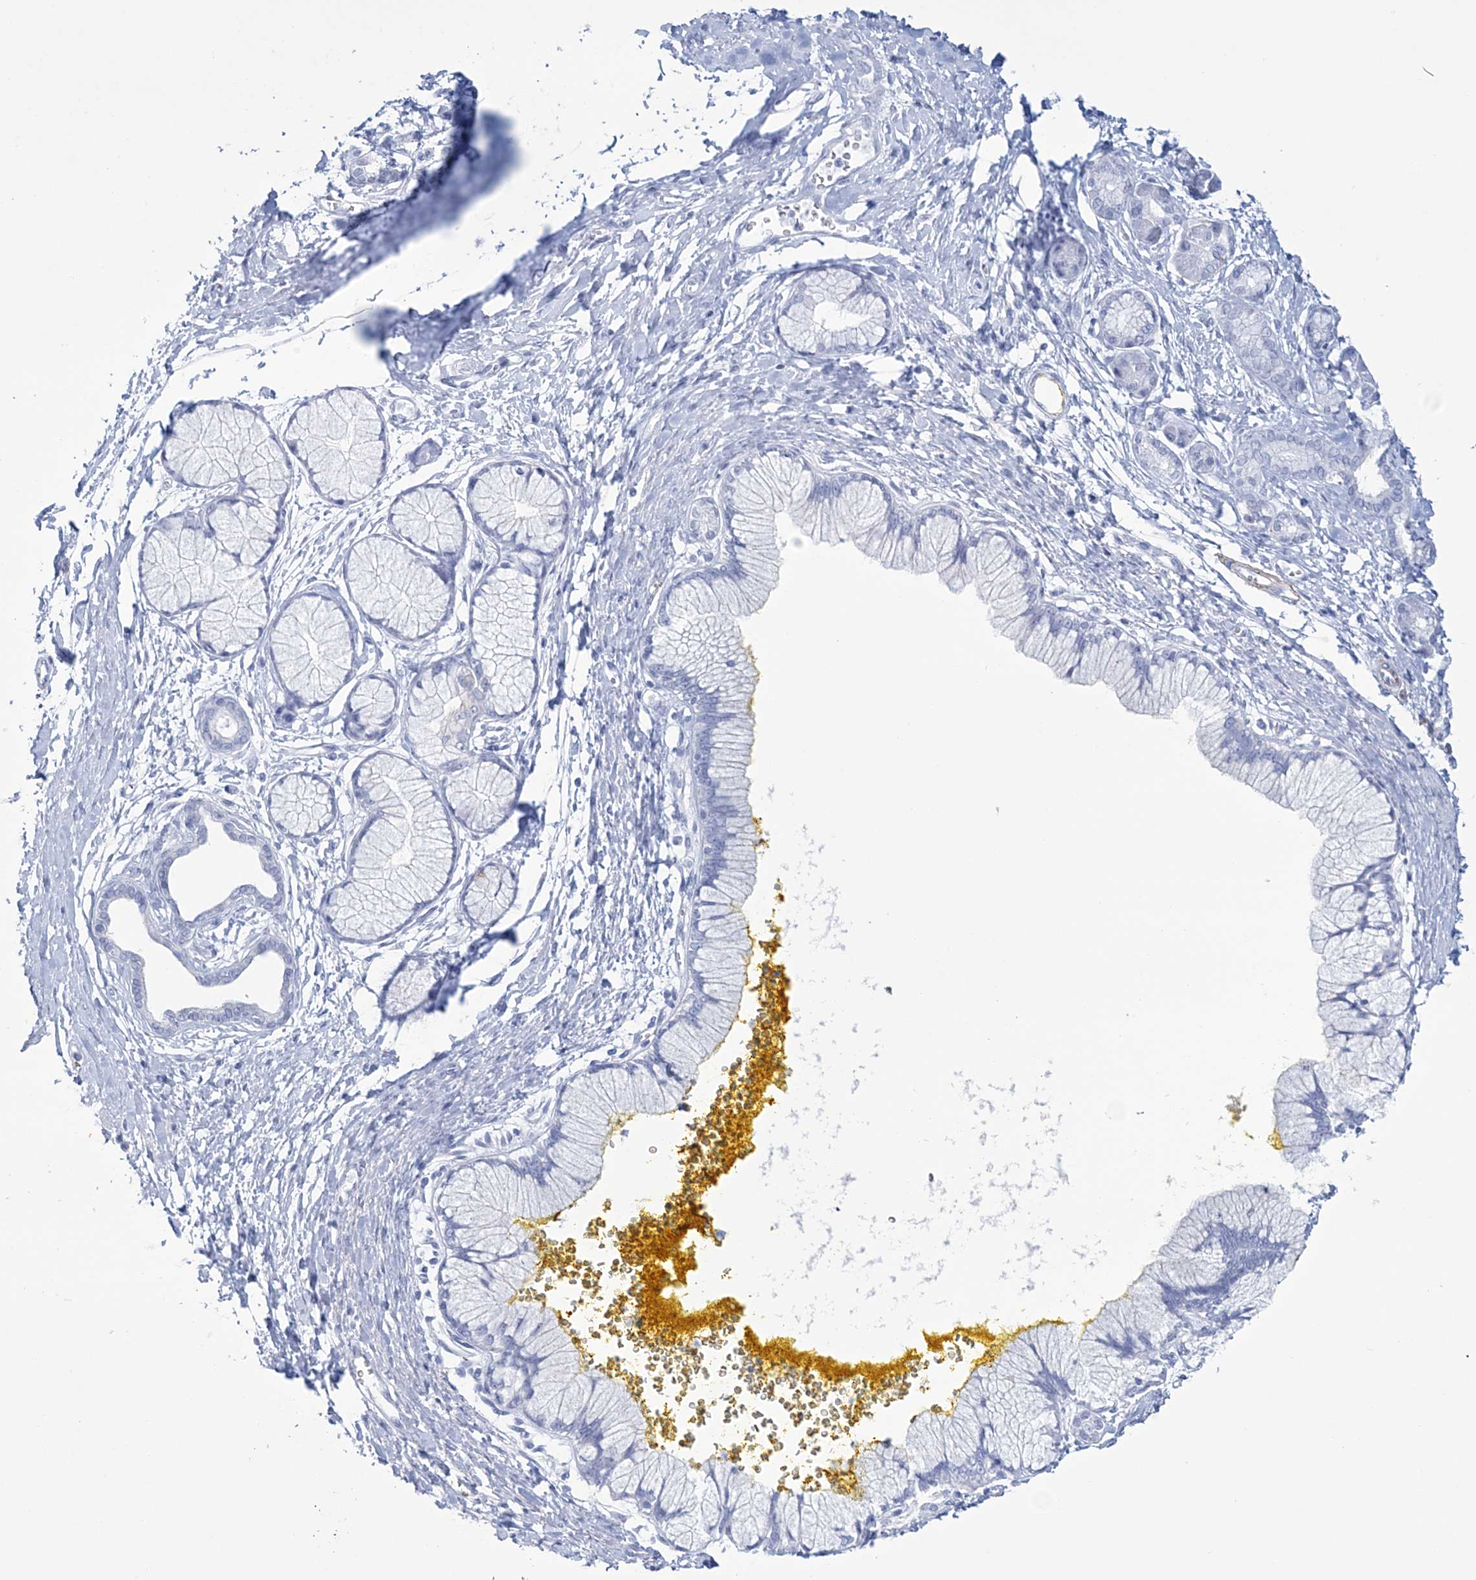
{"staining": {"intensity": "negative", "quantity": "none", "location": "none"}, "tissue": "pancreatic cancer", "cell_type": "Tumor cells", "image_type": "cancer", "snomed": [{"axis": "morphology", "description": "Adenocarcinoma, NOS"}, {"axis": "topography", "description": "Pancreas"}], "caption": "Pancreatic adenocarcinoma was stained to show a protein in brown. There is no significant positivity in tumor cells.", "gene": "DPCD", "patient": {"sex": "male", "age": 58}}